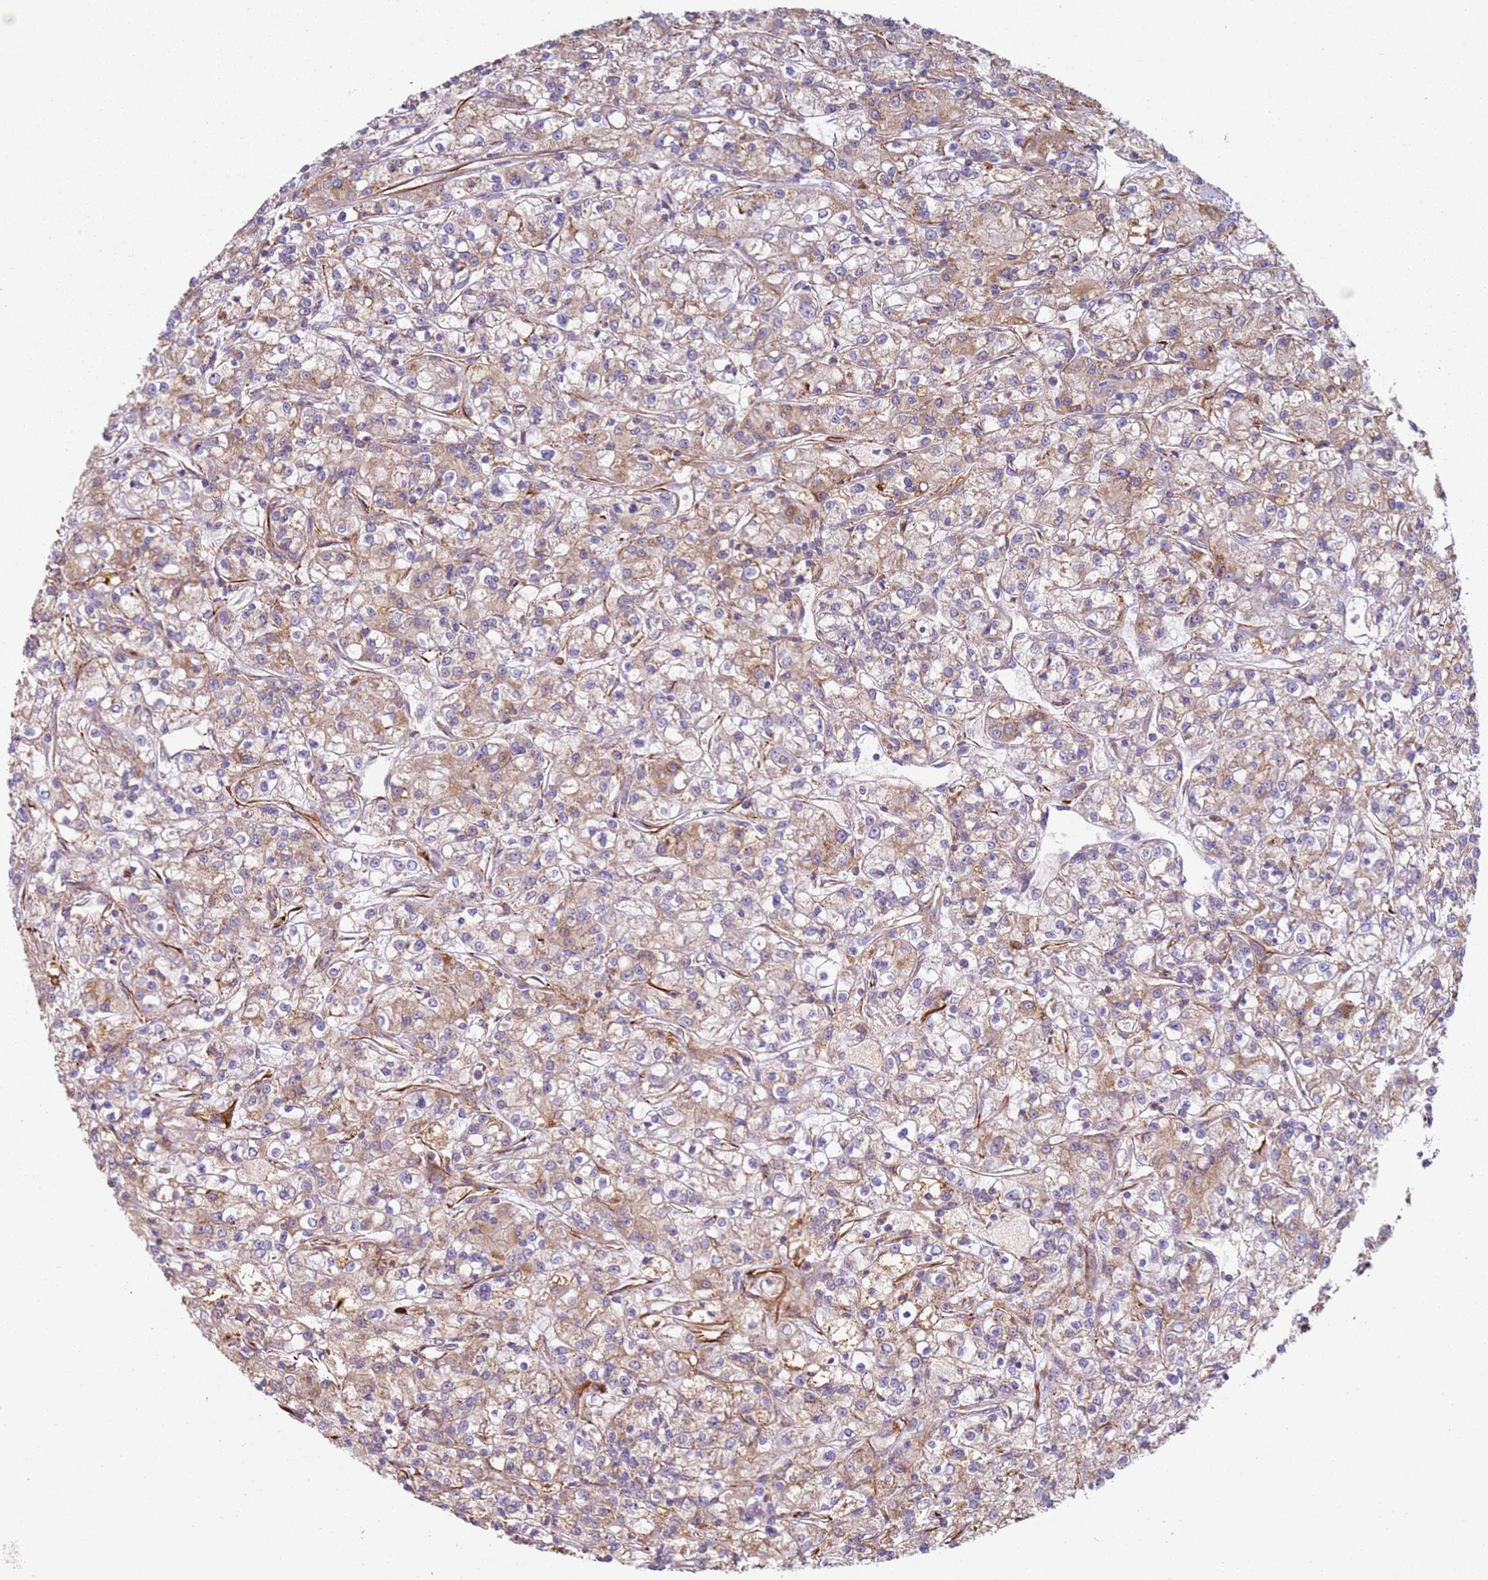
{"staining": {"intensity": "weak", "quantity": "25%-75%", "location": "cytoplasmic/membranous"}, "tissue": "renal cancer", "cell_type": "Tumor cells", "image_type": "cancer", "snomed": [{"axis": "morphology", "description": "Adenocarcinoma, NOS"}, {"axis": "topography", "description": "Kidney"}], "caption": "The micrograph exhibits staining of renal cancer (adenocarcinoma), revealing weak cytoplasmic/membranous protein positivity (brown color) within tumor cells.", "gene": "SNAPIN", "patient": {"sex": "female", "age": 59}}